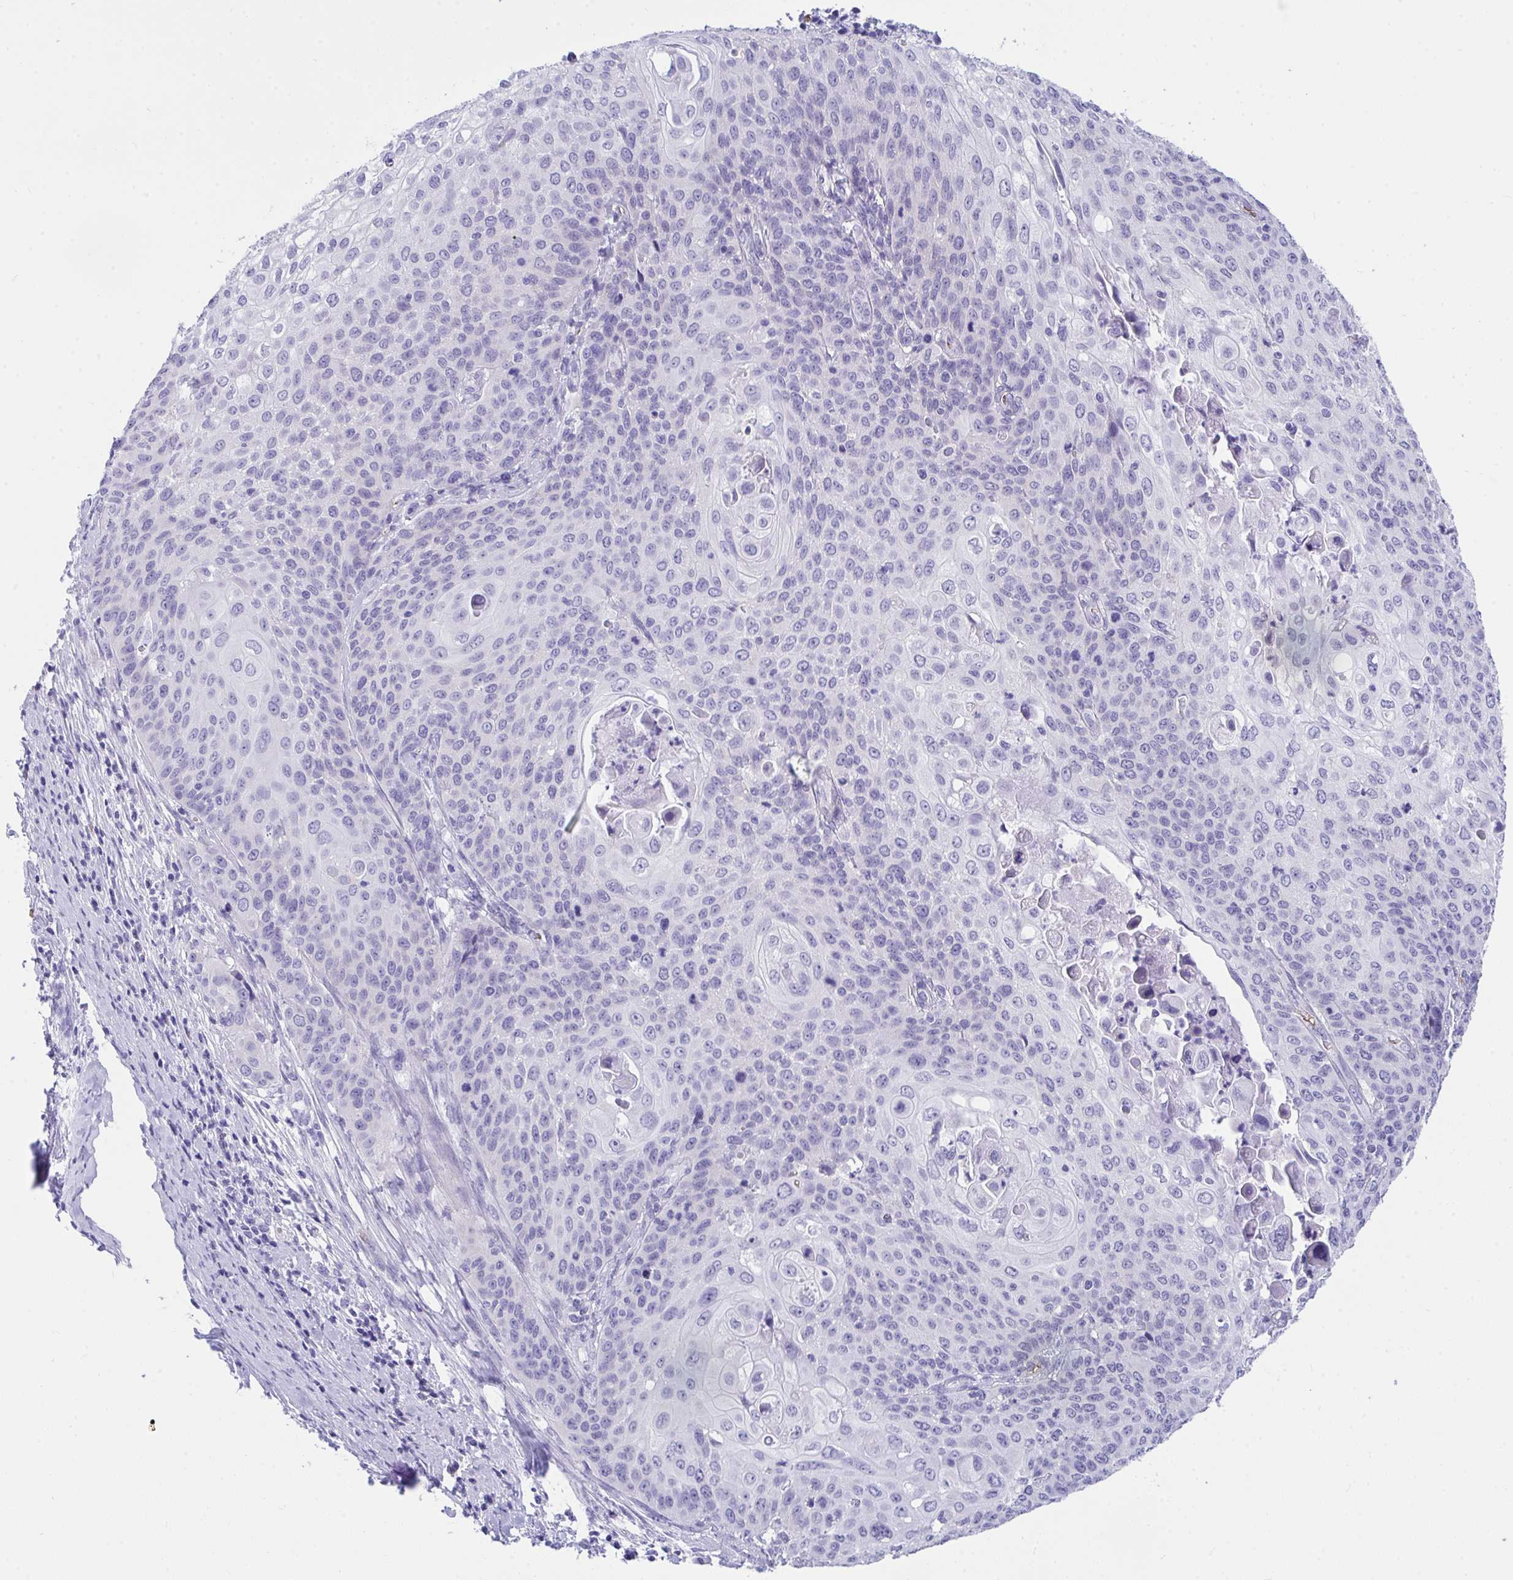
{"staining": {"intensity": "negative", "quantity": "none", "location": "none"}, "tissue": "cervical cancer", "cell_type": "Tumor cells", "image_type": "cancer", "snomed": [{"axis": "morphology", "description": "Squamous cell carcinoma, NOS"}, {"axis": "topography", "description": "Cervix"}], "caption": "This is a image of immunohistochemistry (IHC) staining of cervical cancer (squamous cell carcinoma), which shows no staining in tumor cells.", "gene": "ANK1", "patient": {"sex": "female", "age": 65}}